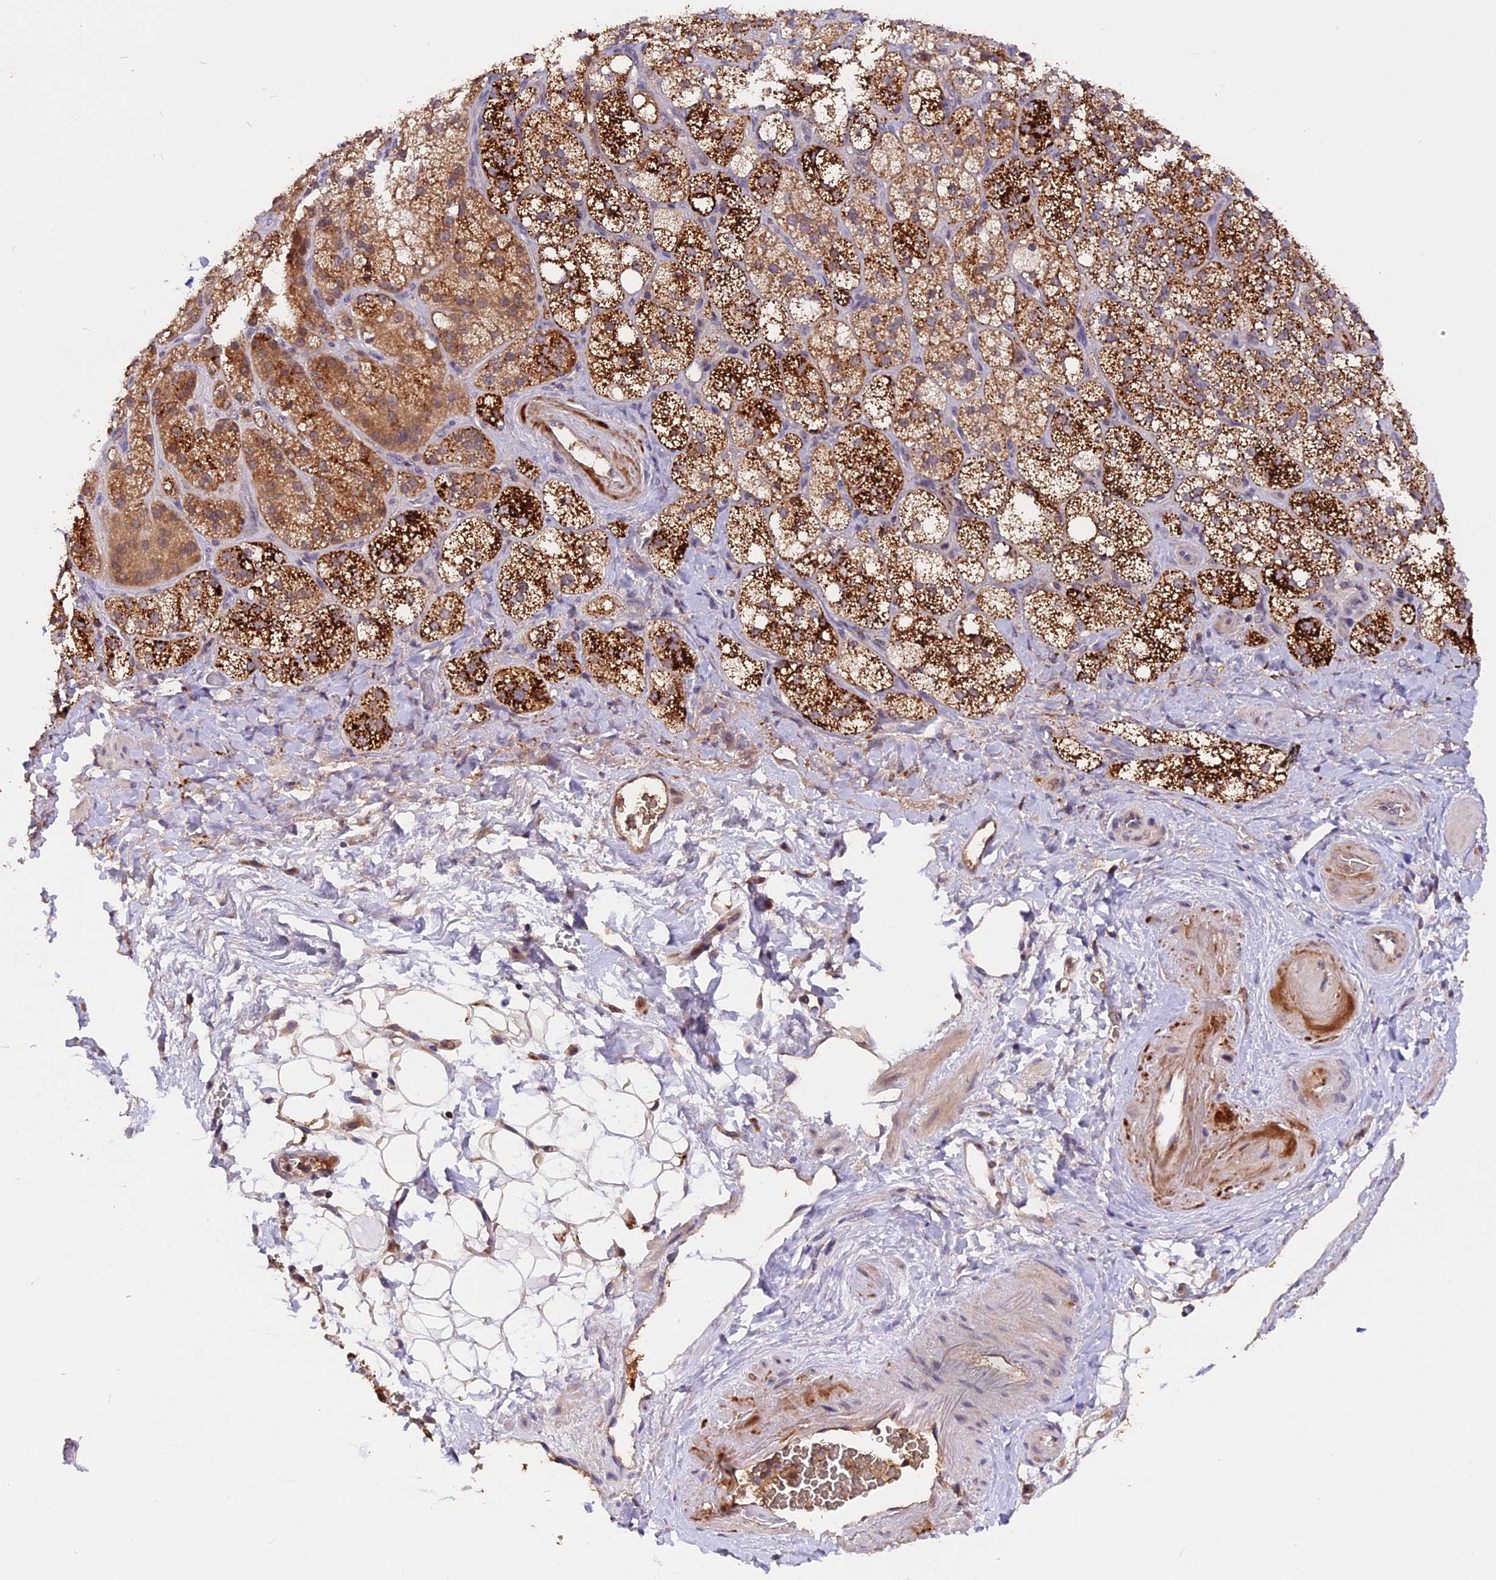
{"staining": {"intensity": "strong", "quantity": ">75%", "location": "cytoplasmic/membranous"}, "tissue": "adrenal gland", "cell_type": "Glandular cells", "image_type": "normal", "snomed": [{"axis": "morphology", "description": "Normal tissue, NOS"}, {"axis": "topography", "description": "Adrenal gland"}], "caption": "This is an image of immunohistochemistry (IHC) staining of unremarkable adrenal gland, which shows strong expression in the cytoplasmic/membranous of glandular cells.", "gene": "MARK4", "patient": {"sex": "male", "age": 61}}